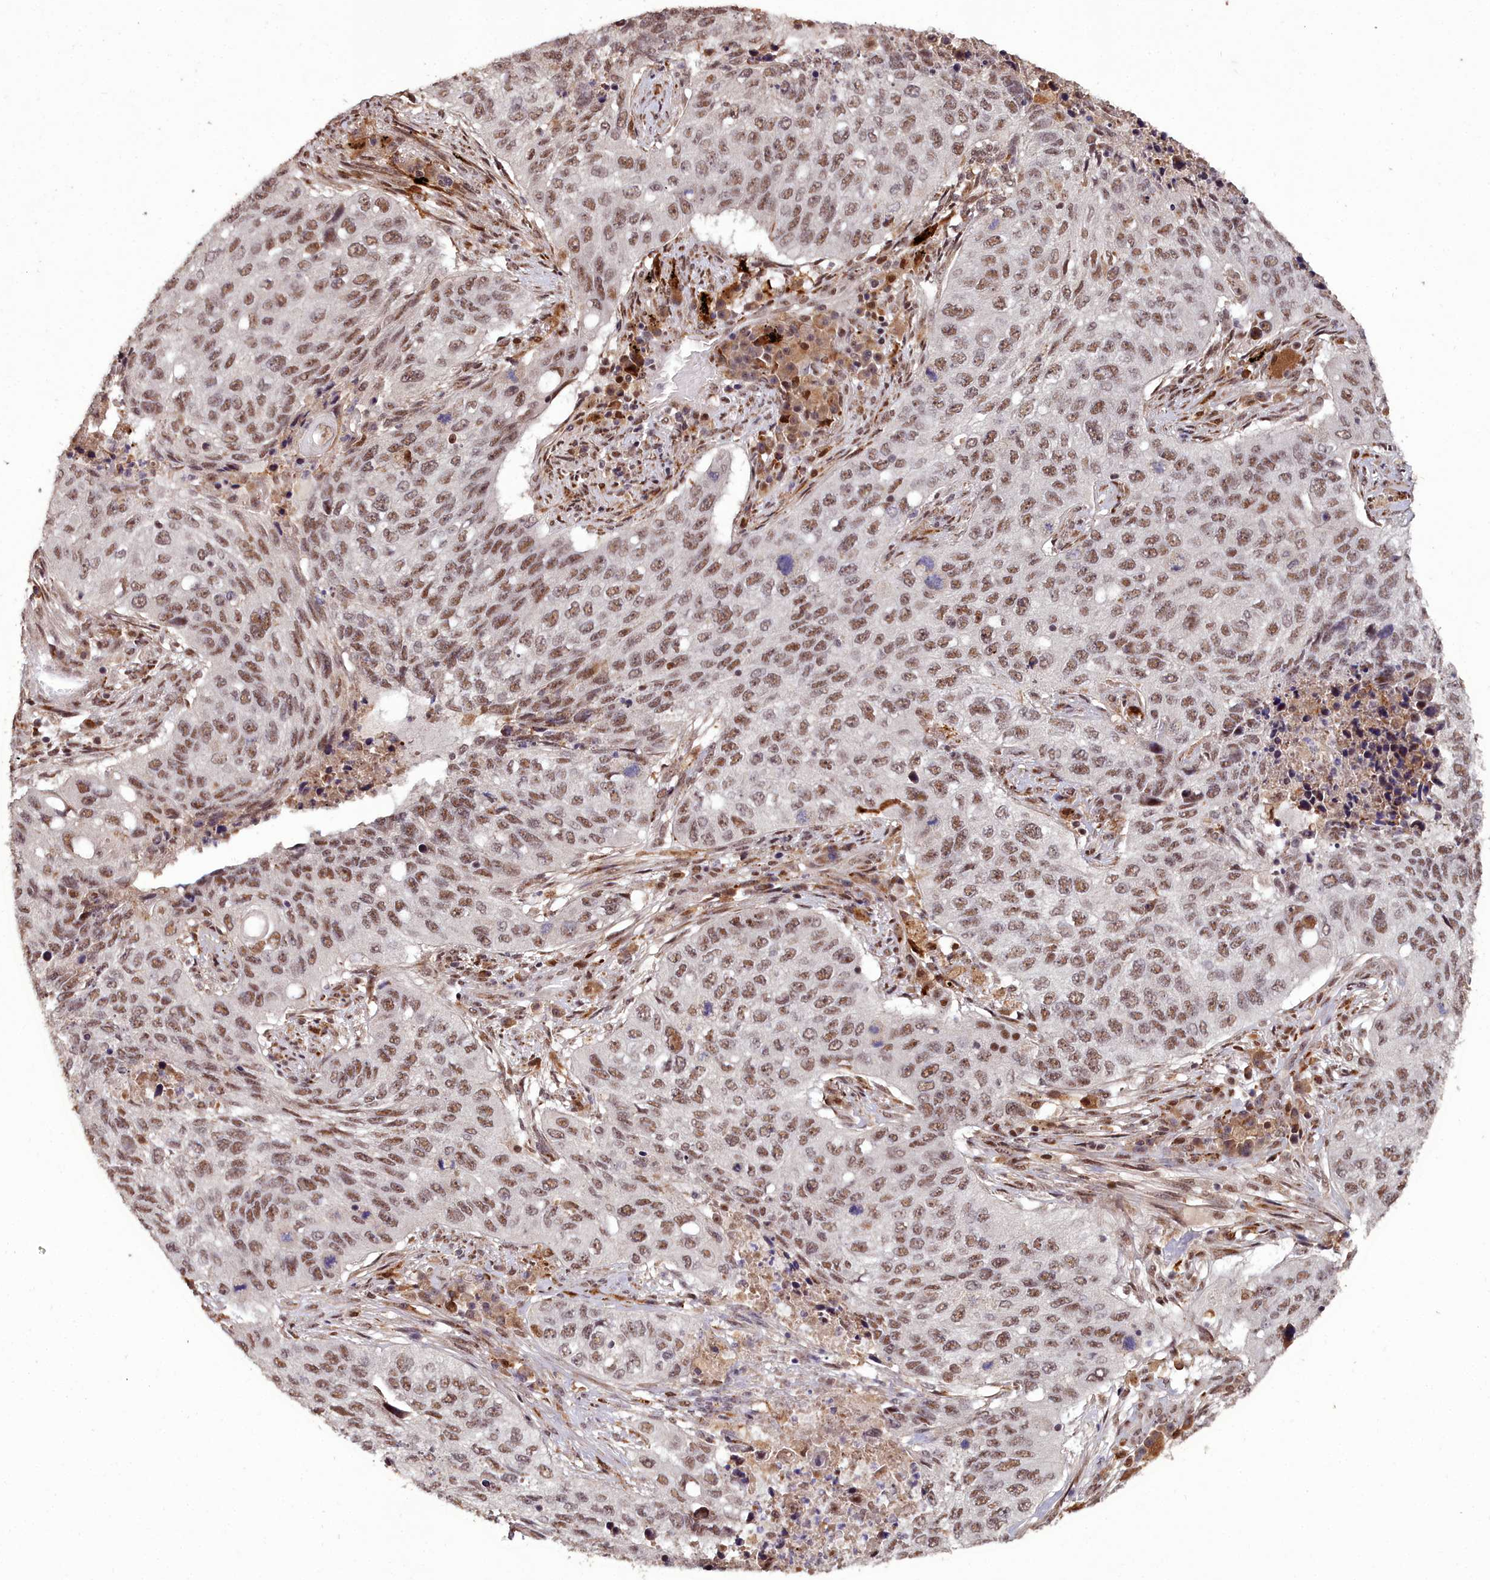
{"staining": {"intensity": "moderate", "quantity": ">75%", "location": "nuclear"}, "tissue": "lung cancer", "cell_type": "Tumor cells", "image_type": "cancer", "snomed": [{"axis": "morphology", "description": "Squamous cell carcinoma, NOS"}, {"axis": "topography", "description": "Lung"}], "caption": "This is a photomicrograph of immunohistochemistry (IHC) staining of squamous cell carcinoma (lung), which shows moderate staining in the nuclear of tumor cells.", "gene": "CXXC1", "patient": {"sex": "female", "age": 63}}